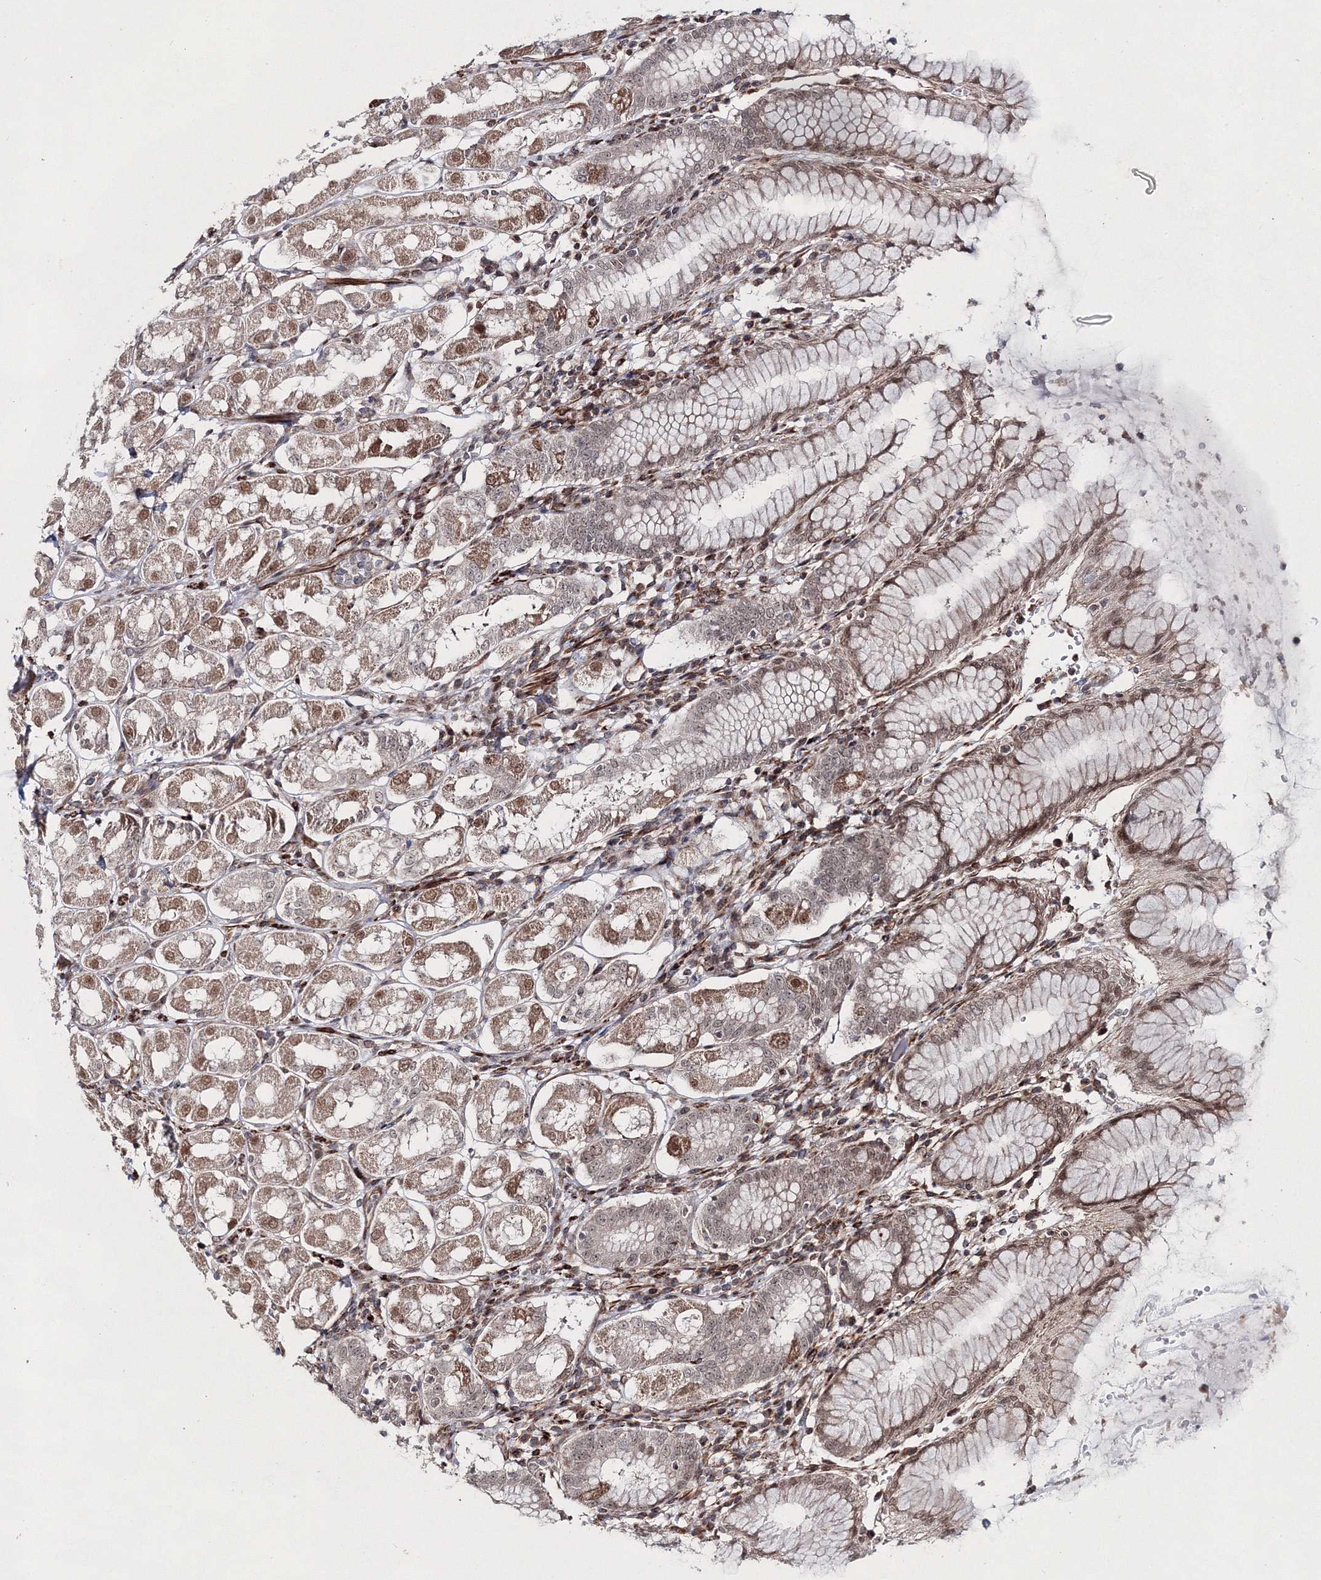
{"staining": {"intensity": "moderate", "quantity": "25%-75%", "location": "cytoplasmic/membranous,nuclear"}, "tissue": "stomach", "cell_type": "Glandular cells", "image_type": "normal", "snomed": [{"axis": "morphology", "description": "Normal tissue, NOS"}, {"axis": "topography", "description": "Stomach"}, {"axis": "topography", "description": "Stomach, lower"}], "caption": "Immunohistochemistry (IHC) of unremarkable human stomach exhibits medium levels of moderate cytoplasmic/membranous,nuclear expression in approximately 25%-75% of glandular cells. (DAB (3,3'-diaminobenzidine) = brown stain, brightfield microscopy at high magnification).", "gene": "SNIP1", "patient": {"sex": "female", "age": 56}}